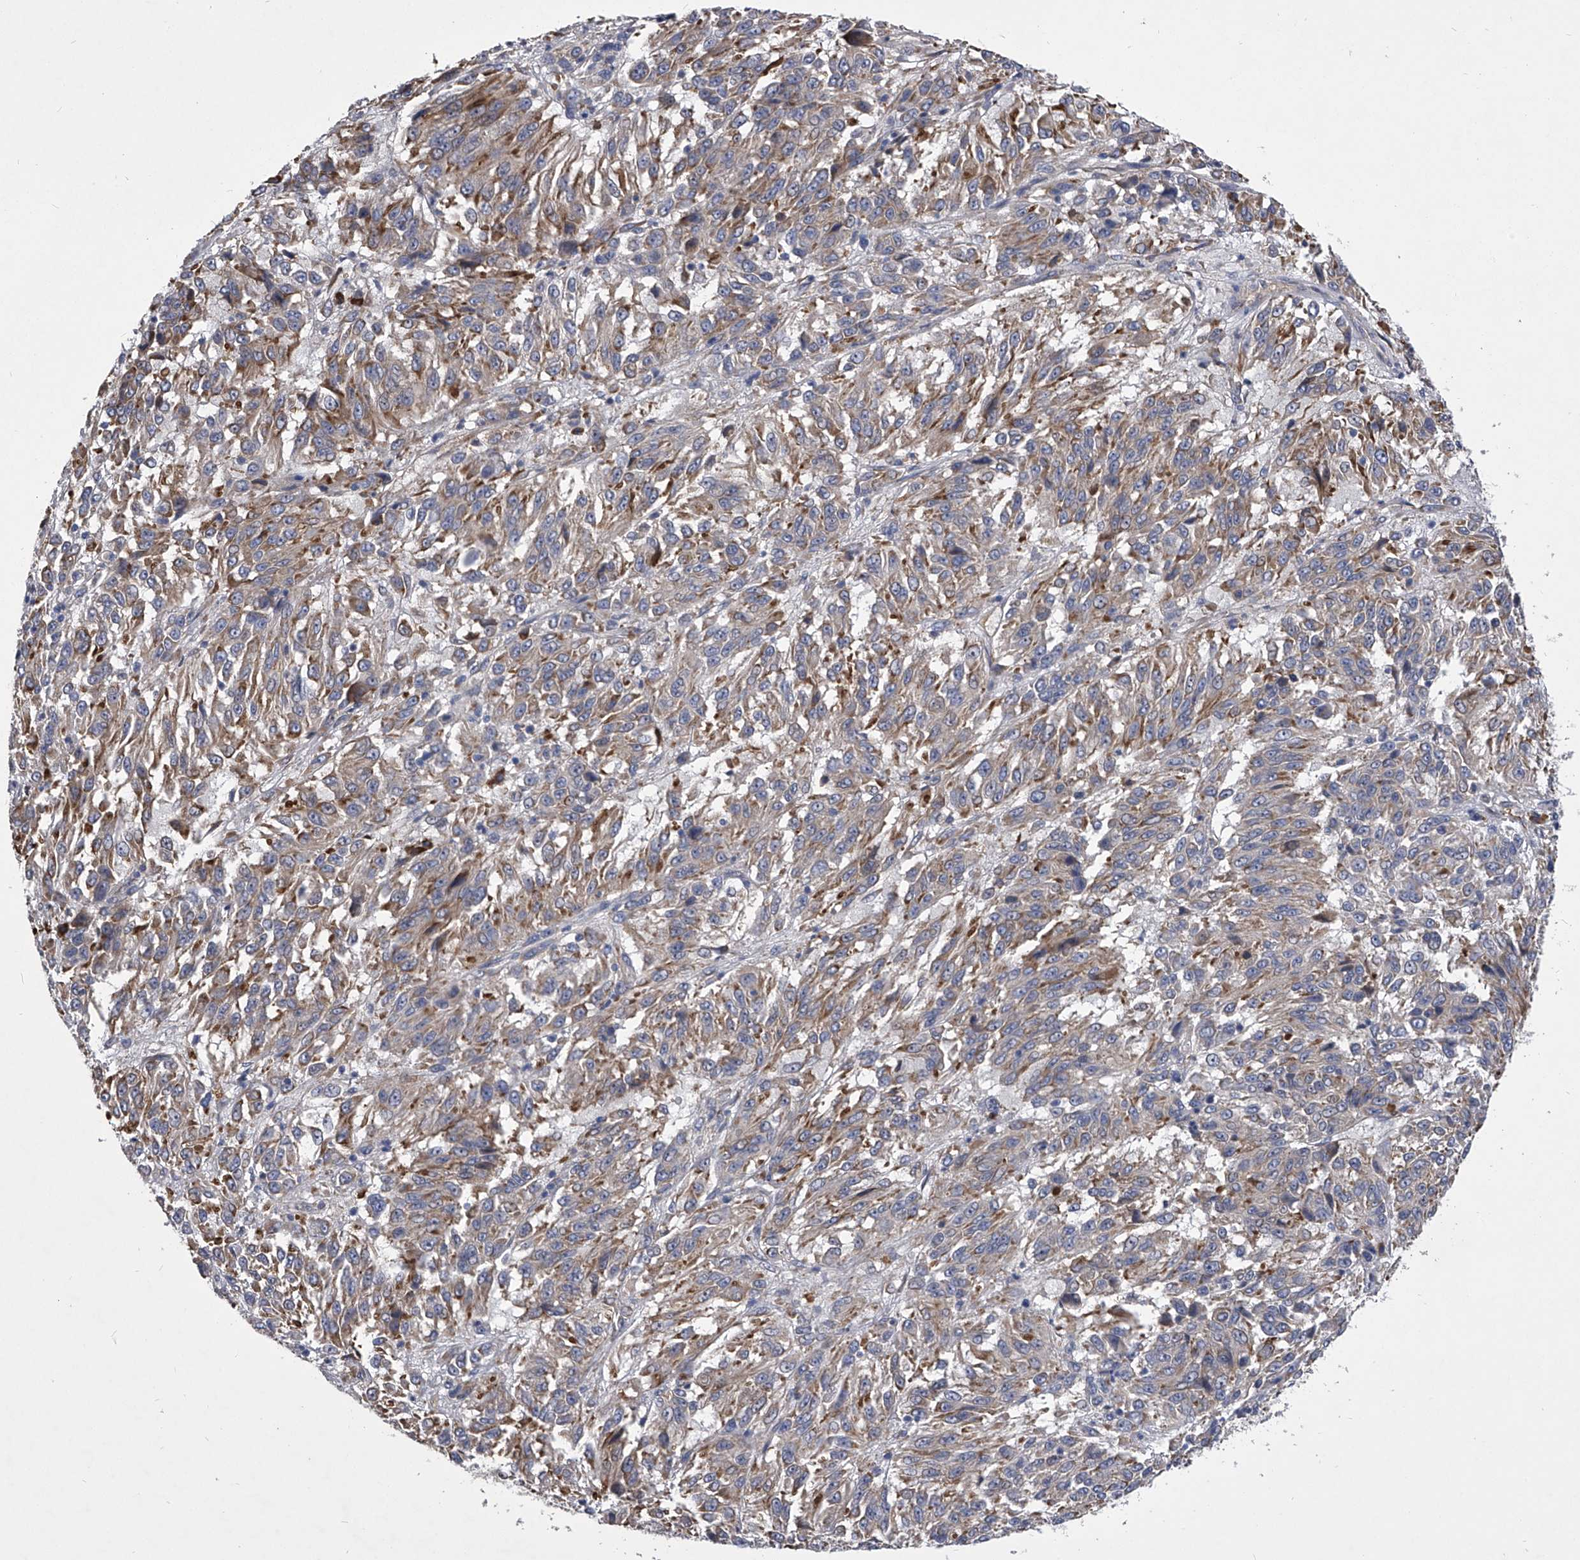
{"staining": {"intensity": "weak", "quantity": "25%-75%", "location": "cytoplasmic/membranous"}, "tissue": "melanoma", "cell_type": "Tumor cells", "image_type": "cancer", "snomed": [{"axis": "morphology", "description": "Malignant melanoma, Metastatic site"}, {"axis": "topography", "description": "Lung"}], "caption": "This is an image of immunohistochemistry (IHC) staining of melanoma, which shows weak positivity in the cytoplasmic/membranous of tumor cells.", "gene": "CCR4", "patient": {"sex": "male", "age": 64}}